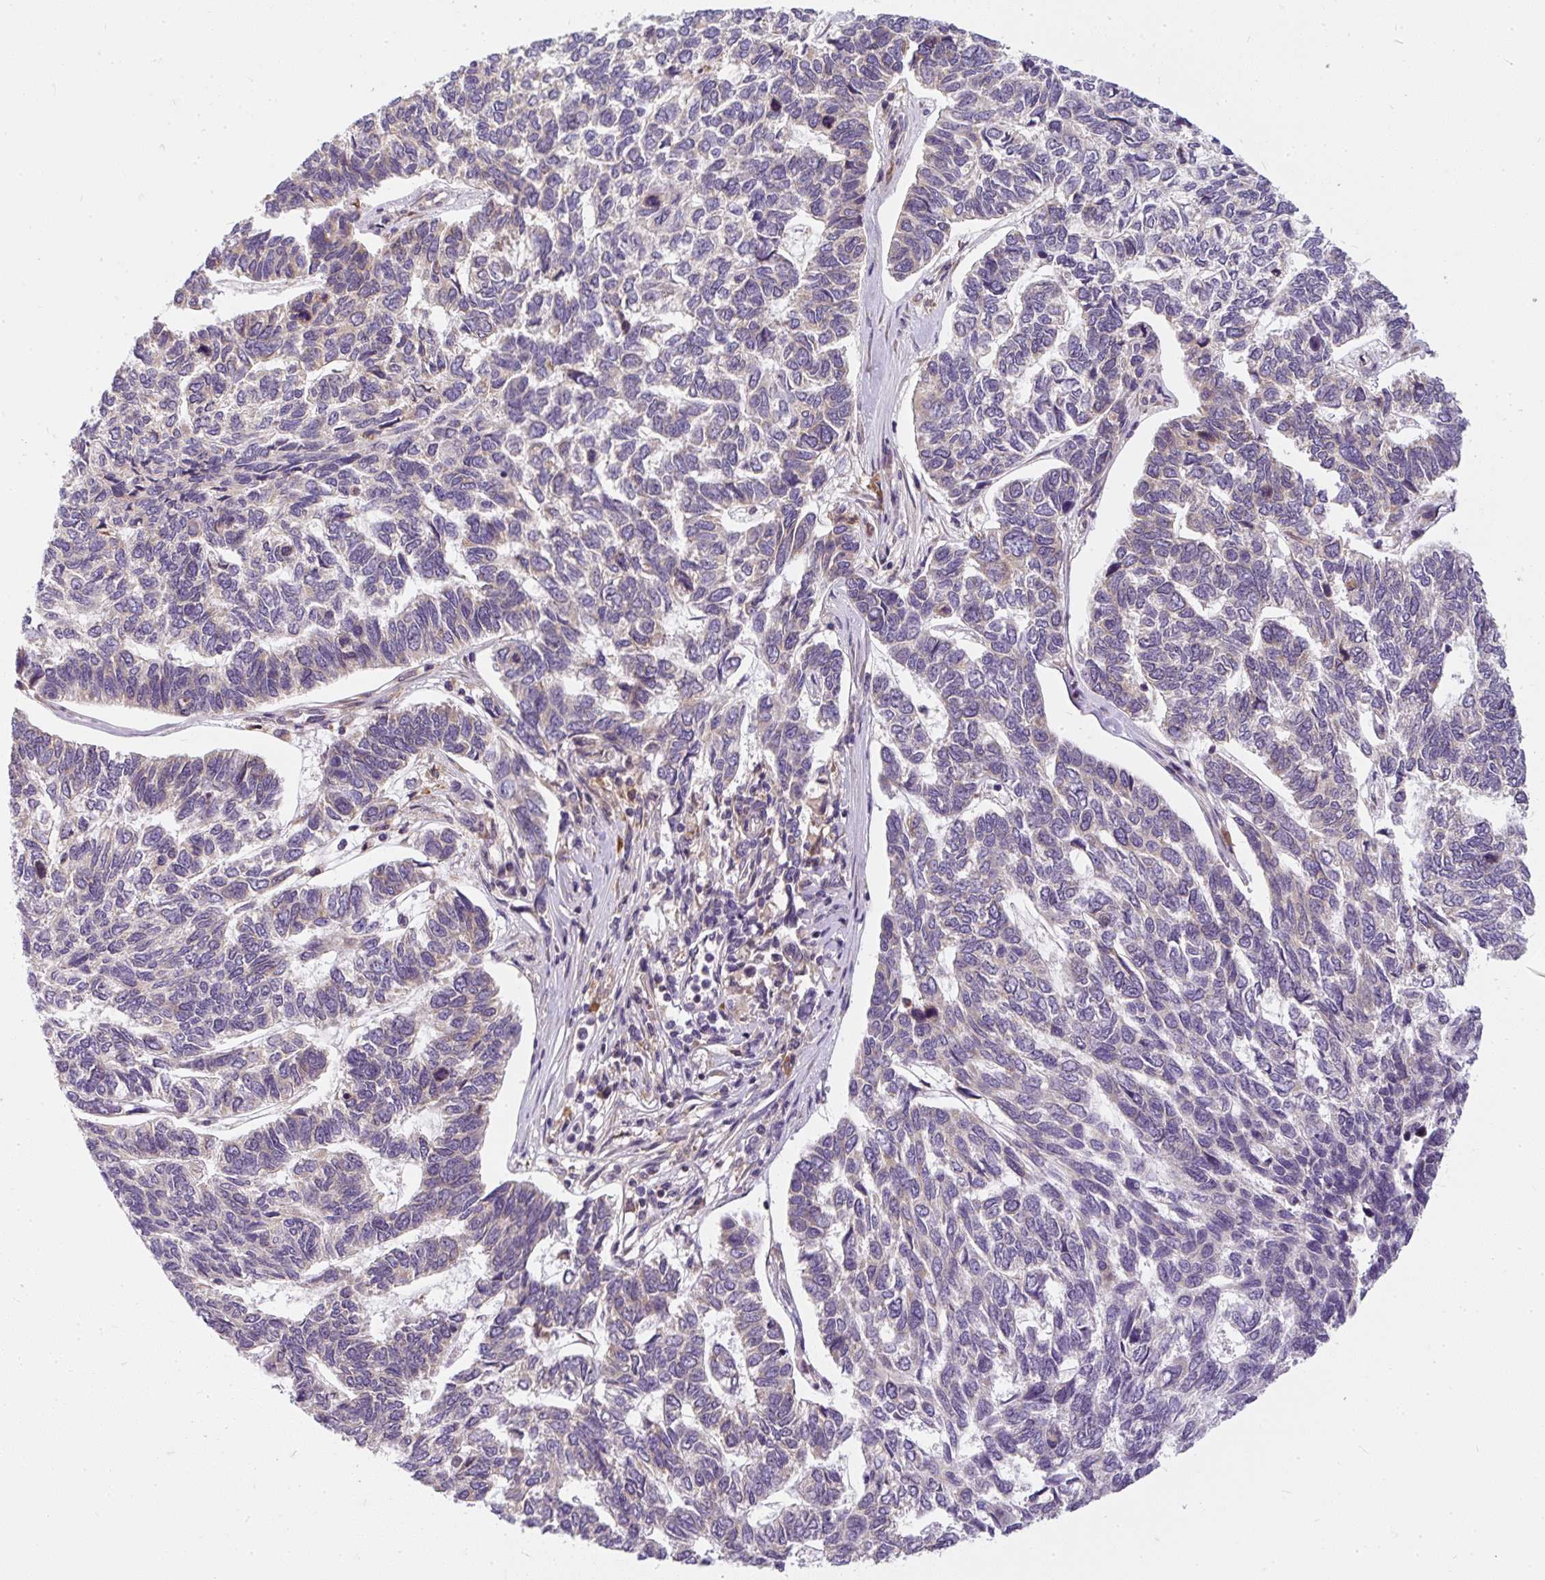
{"staining": {"intensity": "negative", "quantity": "none", "location": "none"}, "tissue": "skin cancer", "cell_type": "Tumor cells", "image_type": "cancer", "snomed": [{"axis": "morphology", "description": "Basal cell carcinoma"}, {"axis": "topography", "description": "Skin"}], "caption": "Protein analysis of basal cell carcinoma (skin) demonstrates no significant positivity in tumor cells.", "gene": "CYP20A1", "patient": {"sex": "female", "age": 65}}